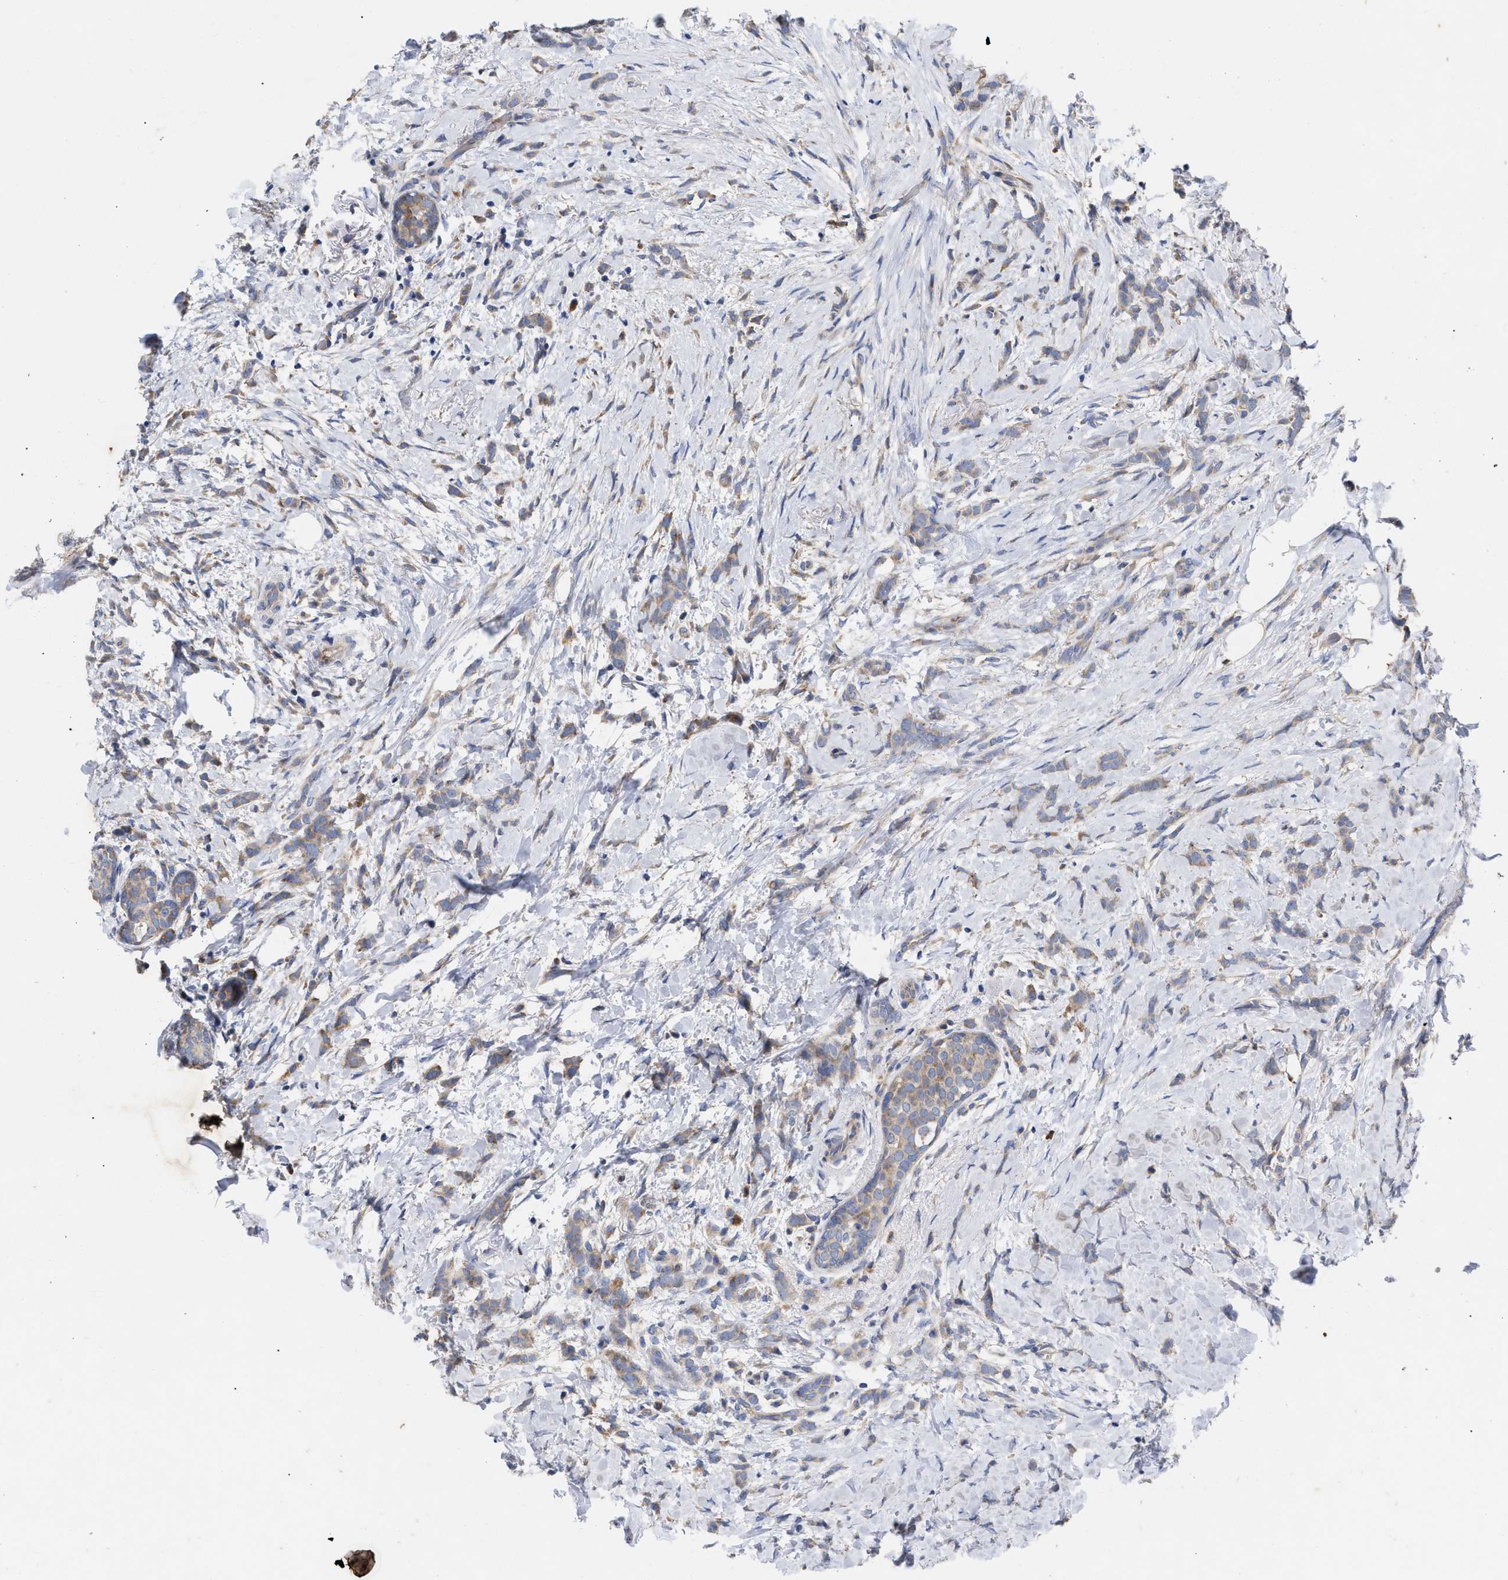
{"staining": {"intensity": "moderate", "quantity": ">75%", "location": "cytoplasmic/membranous"}, "tissue": "breast cancer", "cell_type": "Tumor cells", "image_type": "cancer", "snomed": [{"axis": "morphology", "description": "Lobular carcinoma, in situ"}, {"axis": "morphology", "description": "Lobular carcinoma"}, {"axis": "topography", "description": "Breast"}], "caption": "IHC of lobular carcinoma (breast) shows medium levels of moderate cytoplasmic/membranous positivity in about >75% of tumor cells.", "gene": "VIP", "patient": {"sex": "female", "age": 41}}